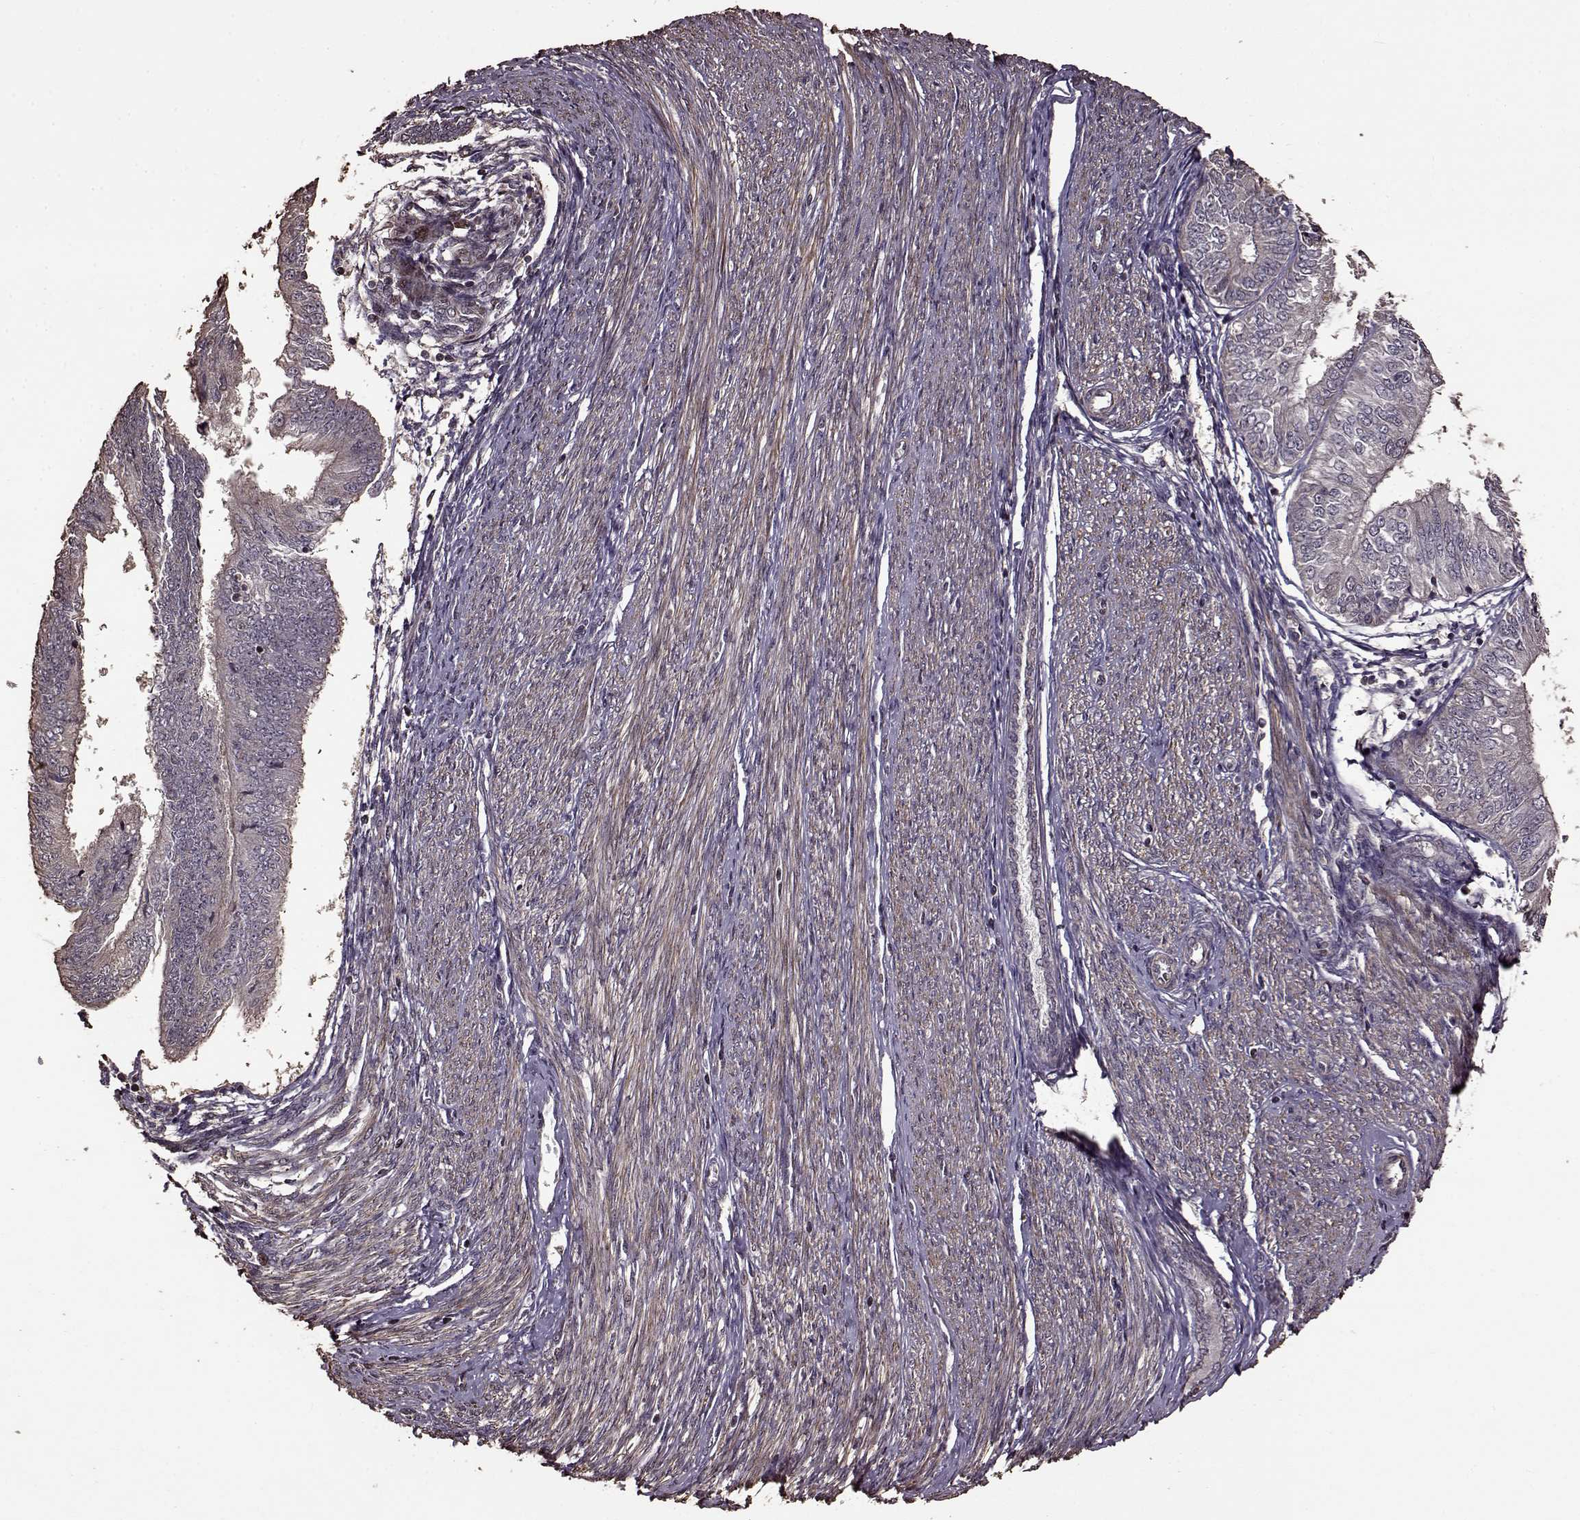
{"staining": {"intensity": "negative", "quantity": "none", "location": "none"}, "tissue": "endometrial cancer", "cell_type": "Tumor cells", "image_type": "cancer", "snomed": [{"axis": "morphology", "description": "Adenocarcinoma, NOS"}, {"axis": "topography", "description": "Endometrium"}], "caption": "Immunohistochemistry (IHC) image of neoplastic tissue: human endometrial cancer (adenocarcinoma) stained with DAB shows no significant protein expression in tumor cells.", "gene": "FBXW11", "patient": {"sex": "female", "age": 58}}